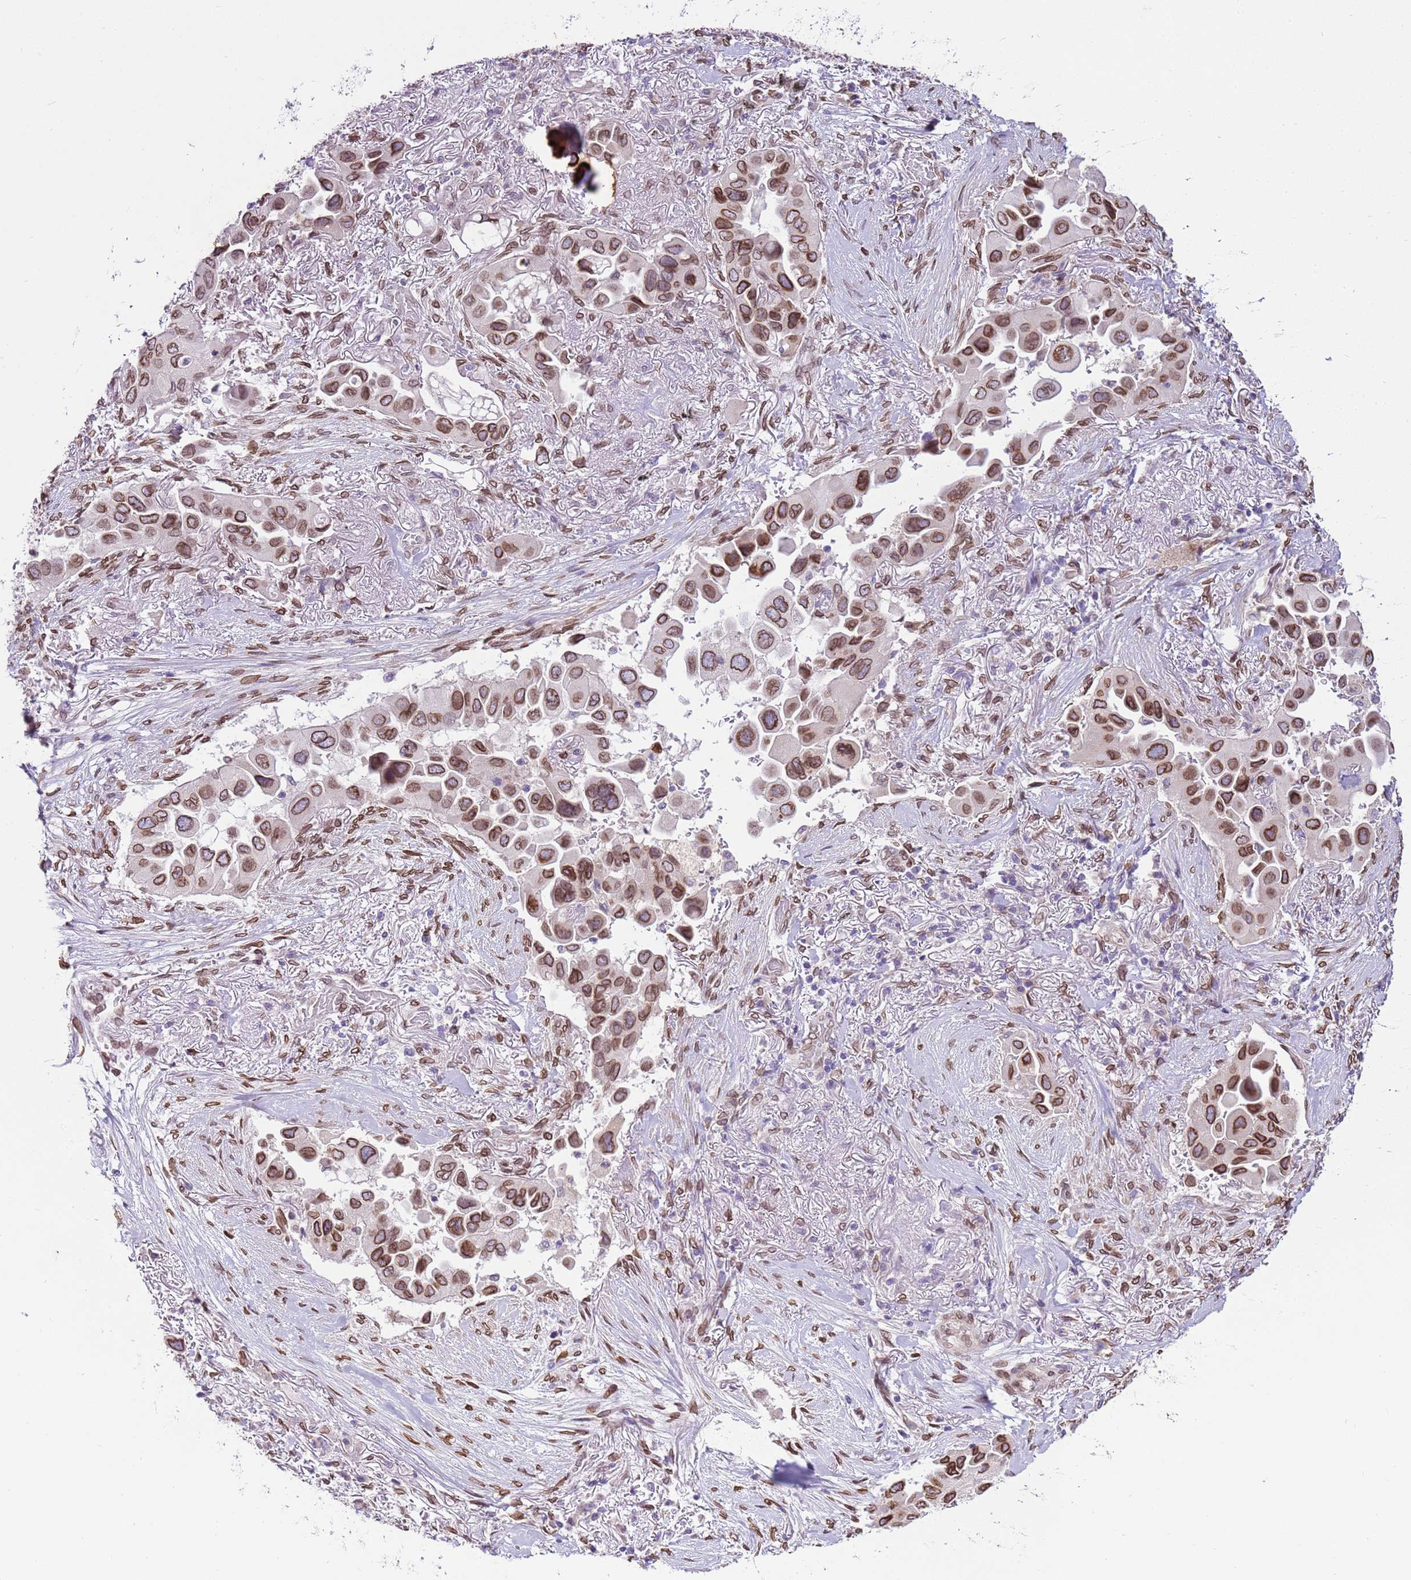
{"staining": {"intensity": "moderate", "quantity": ">75%", "location": "cytoplasmic/membranous,nuclear"}, "tissue": "lung cancer", "cell_type": "Tumor cells", "image_type": "cancer", "snomed": [{"axis": "morphology", "description": "Adenocarcinoma, NOS"}, {"axis": "topography", "description": "Lung"}], "caption": "High-magnification brightfield microscopy of lung adenocarcinoma stained with DAB (brown) and counterstained with hematoxylin (blue). tumor cells exhibit moderate cytoplasmic/membranous and nuclear positivity is identified in about>75% of cells. Nuclei are stained in blue.", "gene": "TMEM47", "patient": {"sex": "female", "age": 76}}